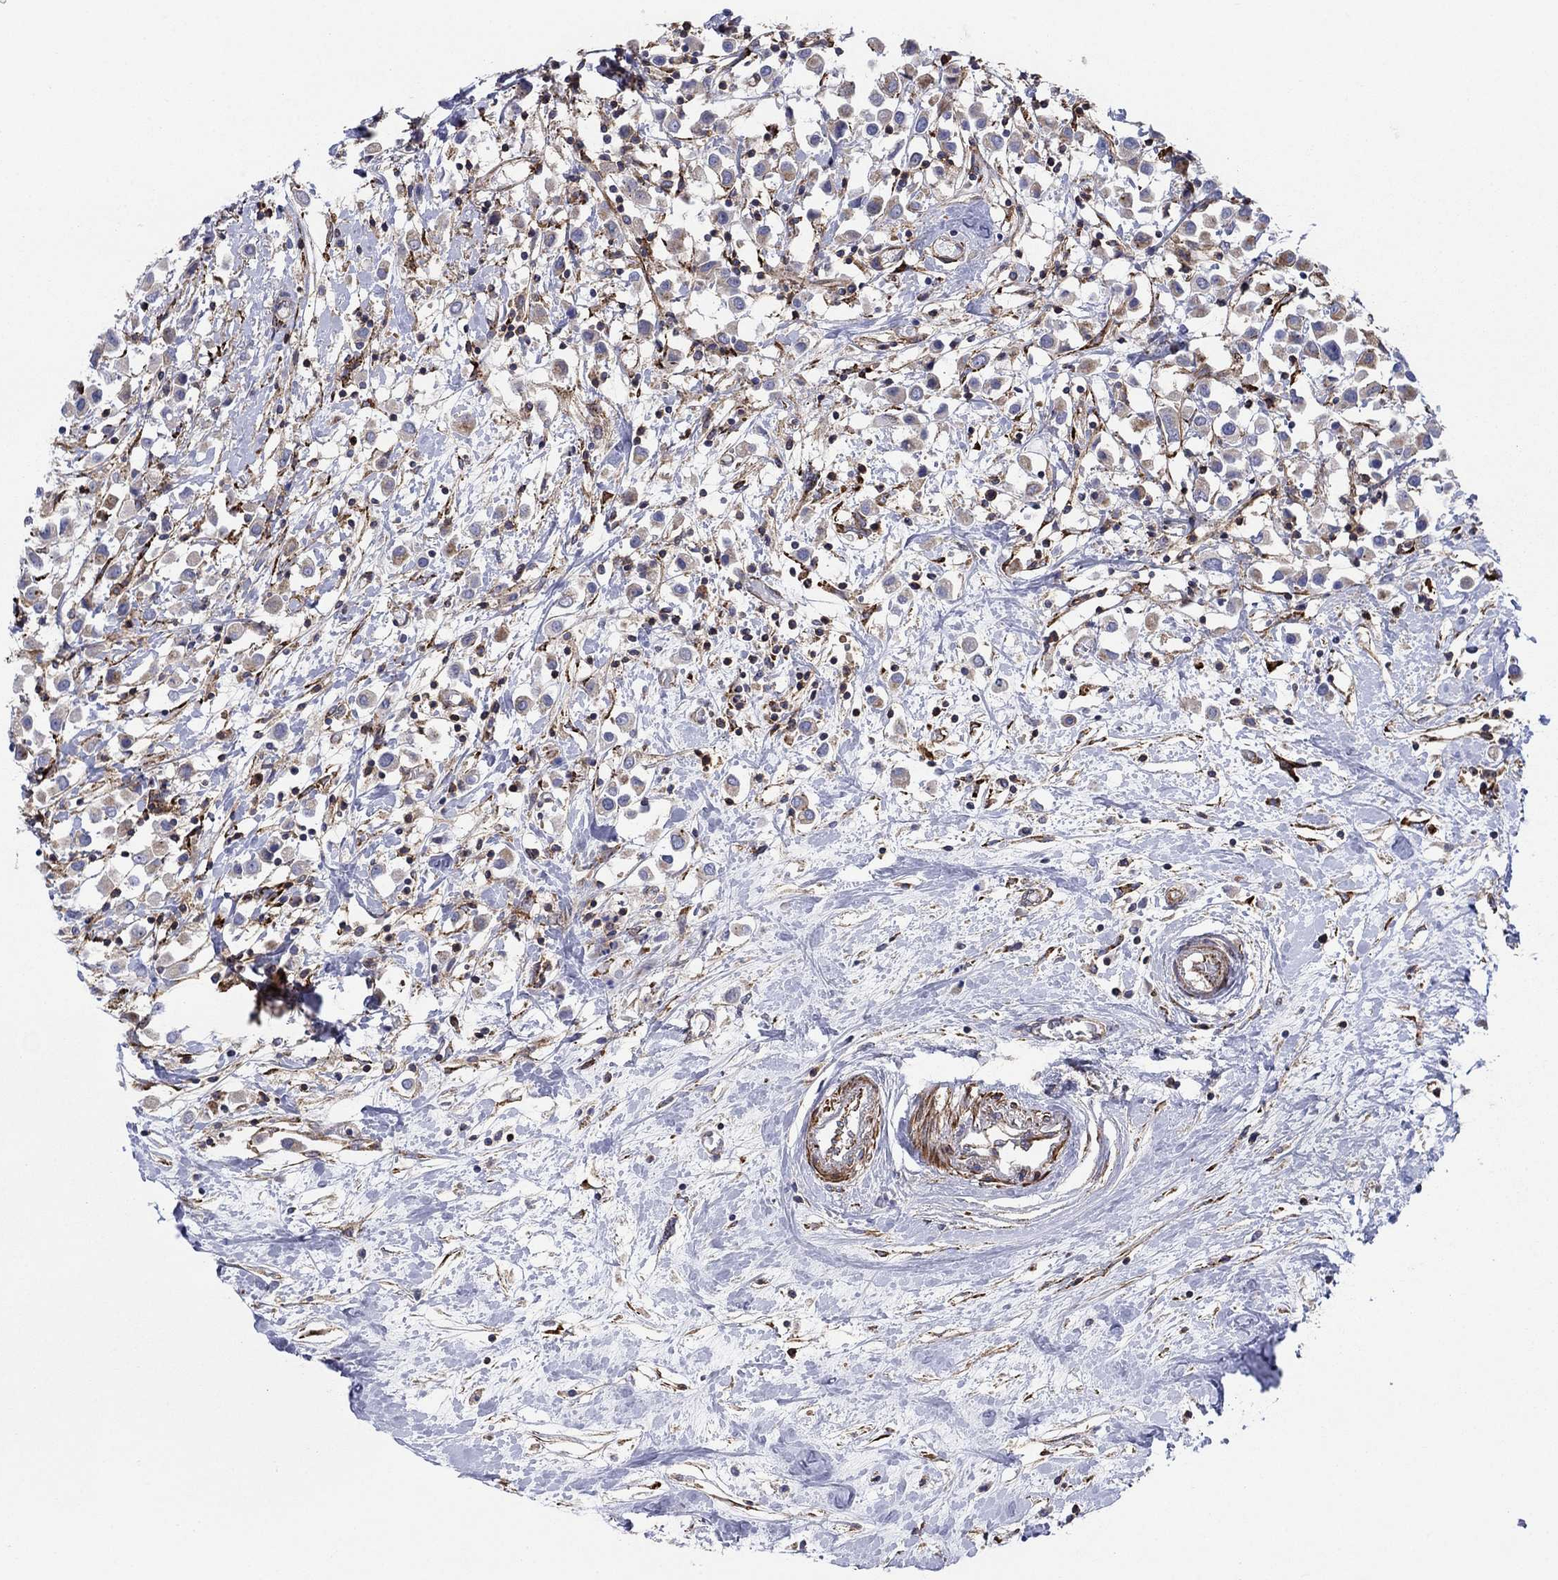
{"staining": {"intensity": "weak", "quantity": "25%-75%", "location": "cytoplasmic/membranous"}, "tissue": "breast cancer", "cell_type": "Tumor cells", "image_type": "cancer", "snomed": [{"axis": "morphology", "description": "Duct carcinoma"}, {"axis": "topography", "description": "Breast"}], "caption": "Weak cytoplasmic/membranous positivity is present in approximately 25%-75% of tumor cells in invasive ductal carcinoma (breast). The protein is shown in brown color, while the nuclei are stained blue.", "gene": "PAG1", "patient": {"sex": "female", "age": 61}}